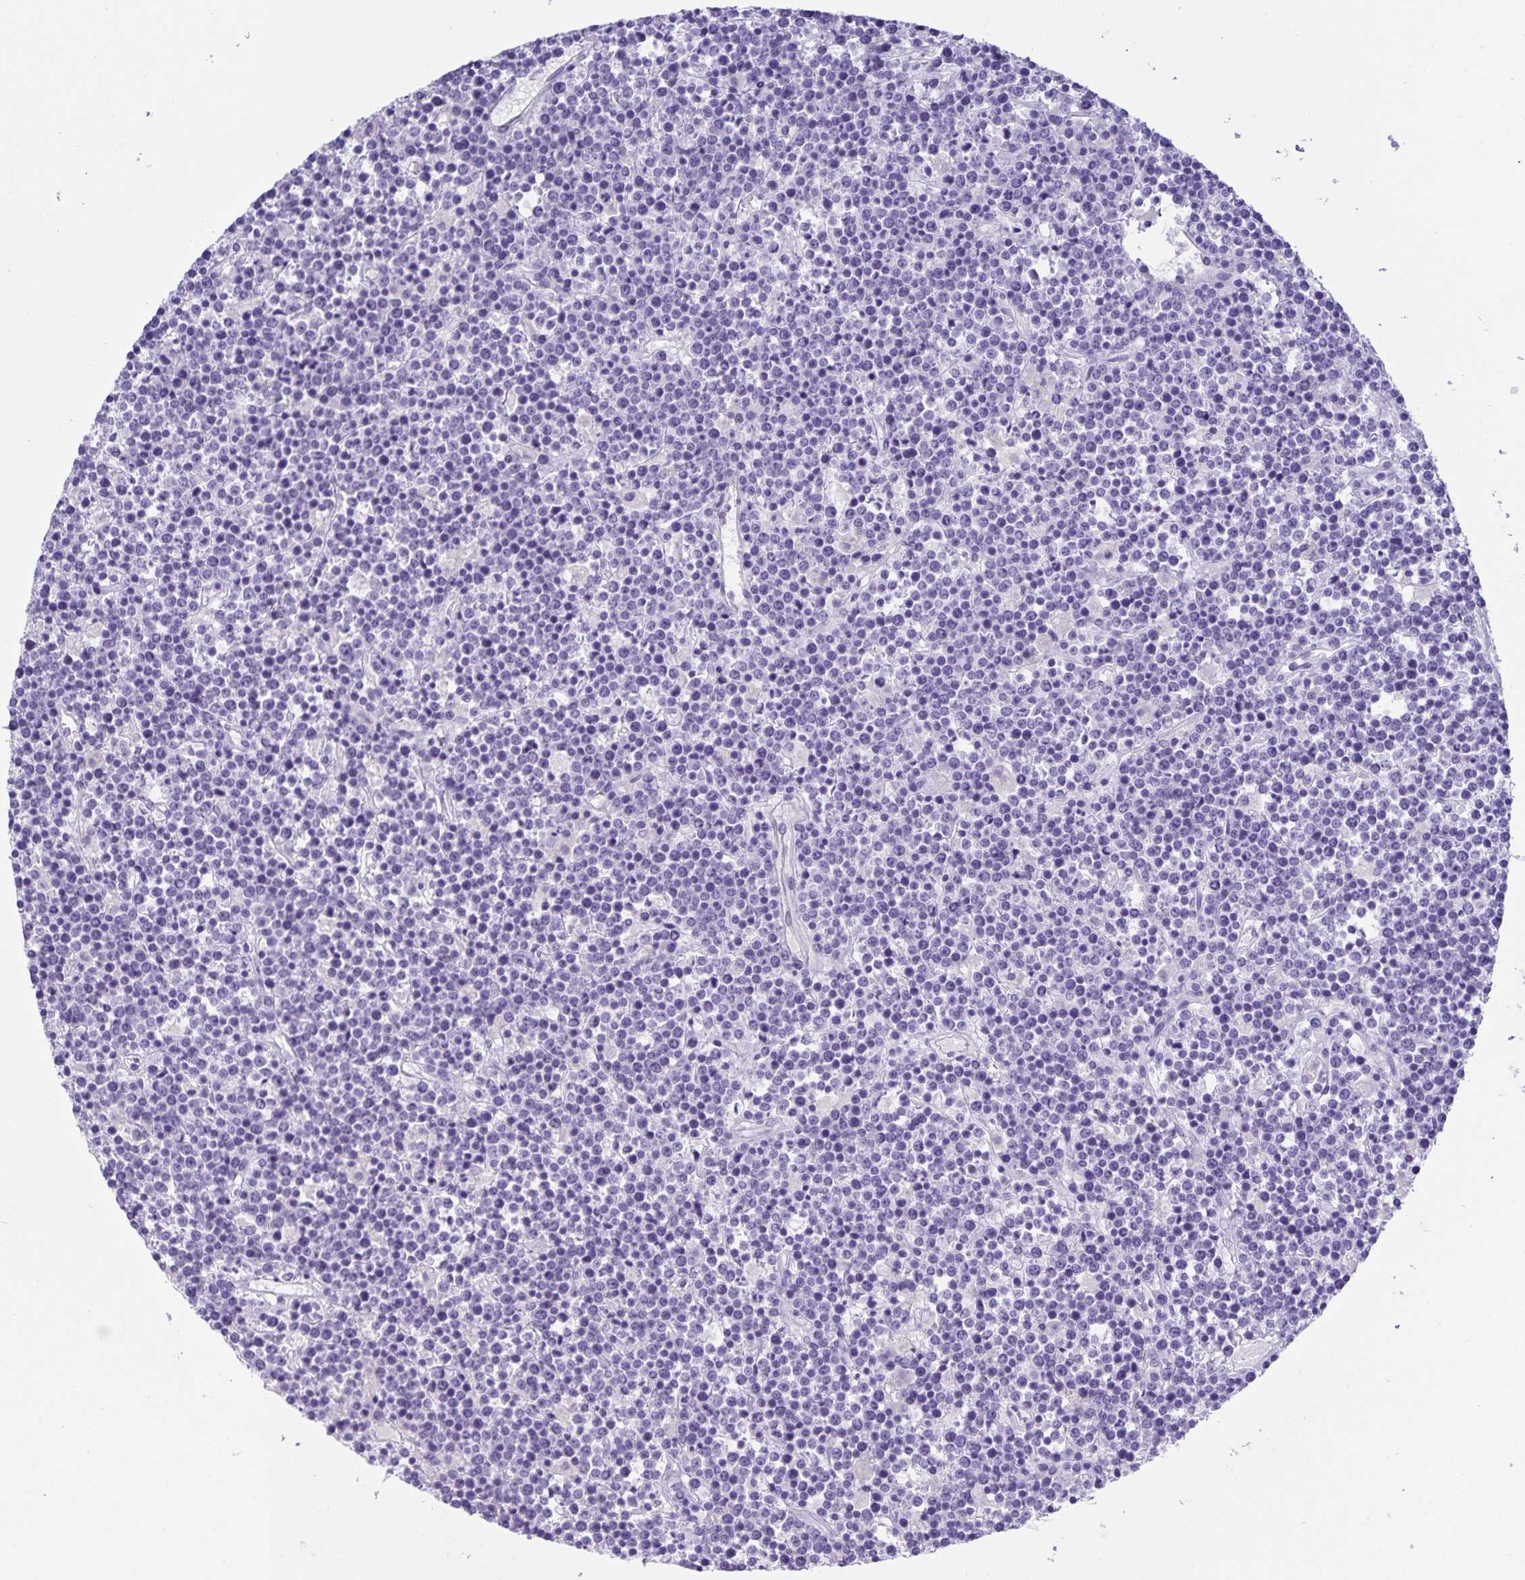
{"staining": {"intensity": "negative", "quantity": "none", "location": "none"}, "tissue": "lymphoma", "cell_type": "Tumor cells", "image_type": "cancer", "snomed": [{"axis": "morphology", "description": "Malignant lymphoma, non-Hodgkin's type, High grade"}, {"axis": "topography", "description": "Ovary"}], "caption": "This is an immunohistochemistry image of human lymphoma. There is no positivity in tumor cells.", "gene": "UBQLN3", "patient": {"sex": "female", "age": 56}}